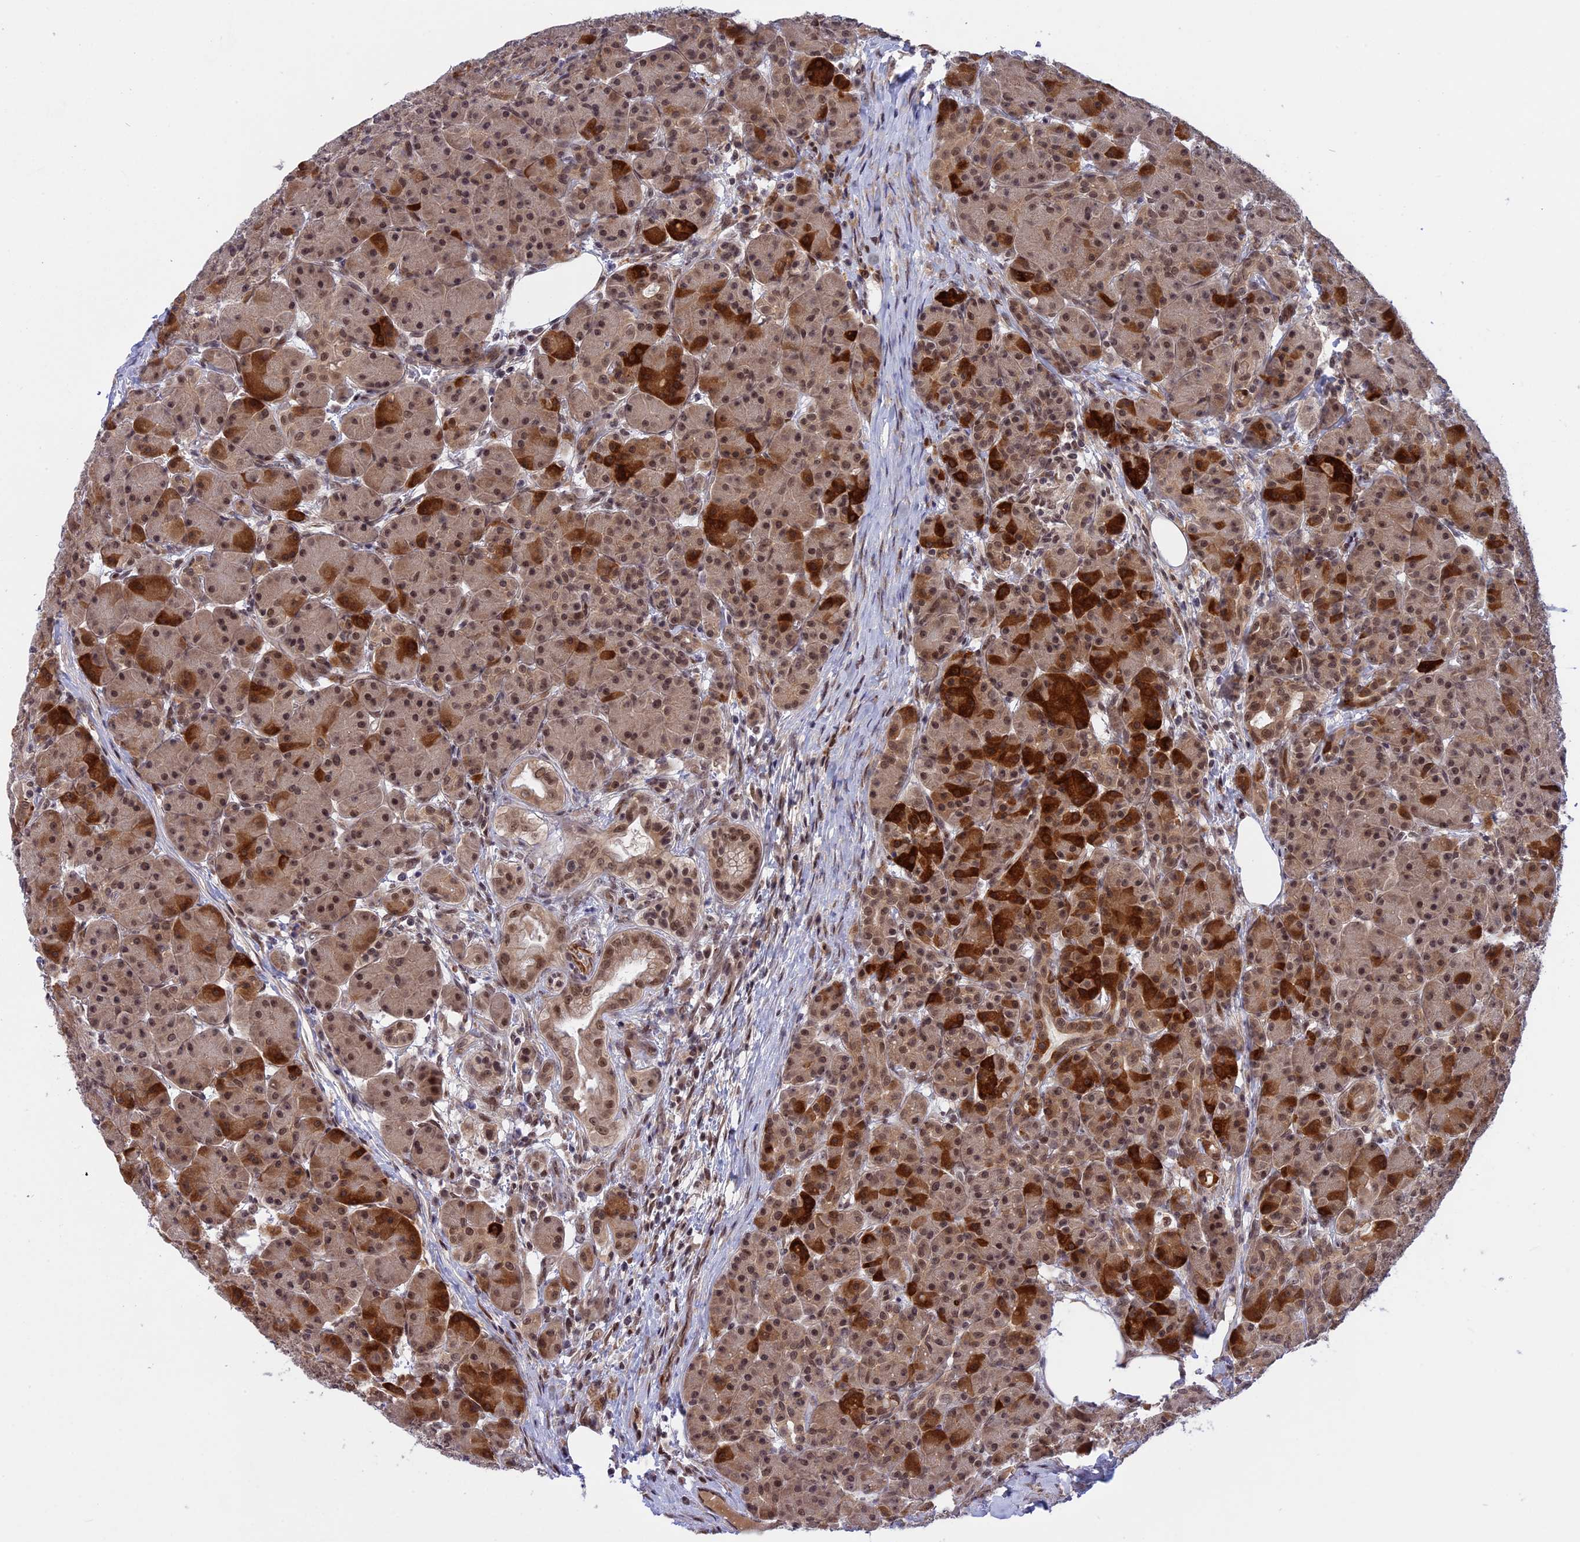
{"staining": {"intensity": "strong", "quantity": "25%-75%", "location": "cytoplasmic/membranous,nuclear"}, "tissue": "pancreas", "cell_type": "Exocrine glandular cells", "image_type": "normal", "snomed": [{"axis": "morphology", "description": "Normal tissue, NOS"}, {"axis": "topography", "description": "Pancreas"}], "caption": "DAB (3,3'-diaminobenzidine) immunohistochemical staining of unremarkable pancreas displays strong cytoplasmic/membranous,nuclear protein staining in about 25%-75% of exocrine glandular cells.", "gene": "POLR2C", "patient": {"sex": "male", "age": 63}}